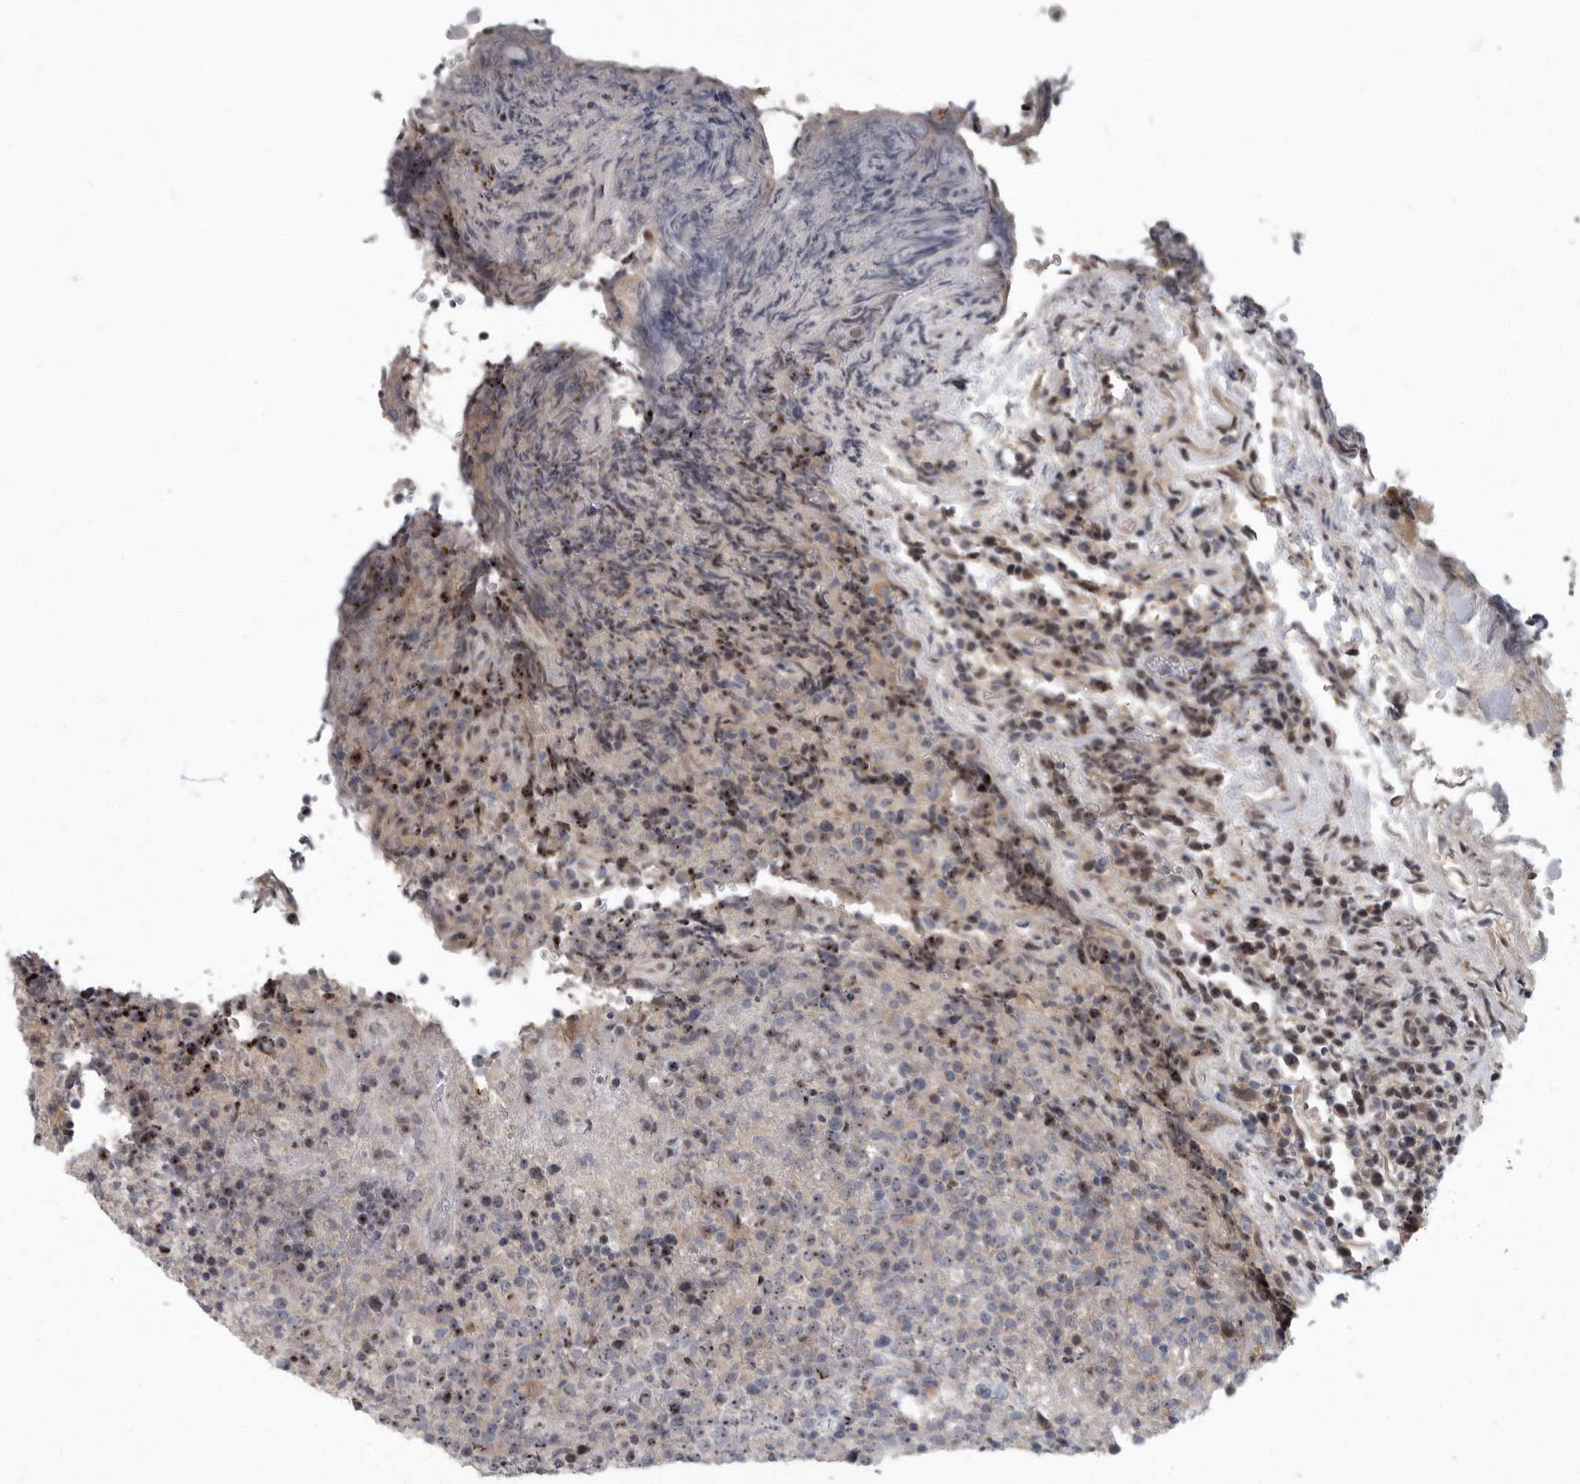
{"staining": {"intensity": "negative", "quantity": "none", "location": "none"}, "tissue": "lymphoma", "cell_type": "Tumor cells", "image_type": "cancer", "snomed": [{"axis": "morphology", "description": "Malignant lymphoma, non-Hodgkin's type, High grade"}, {"axis": "topography", "description": "Lymph node"}], "caption": "Tumor cells show no significant positivity in malignant lymphoma, non-Hodgkin's type (high-grade). (DAB (3,3'-diaminobenzidine) IHC, high magnification).", "gene": "PDCD11", "patient": {"sex": "male", "age": 13}}